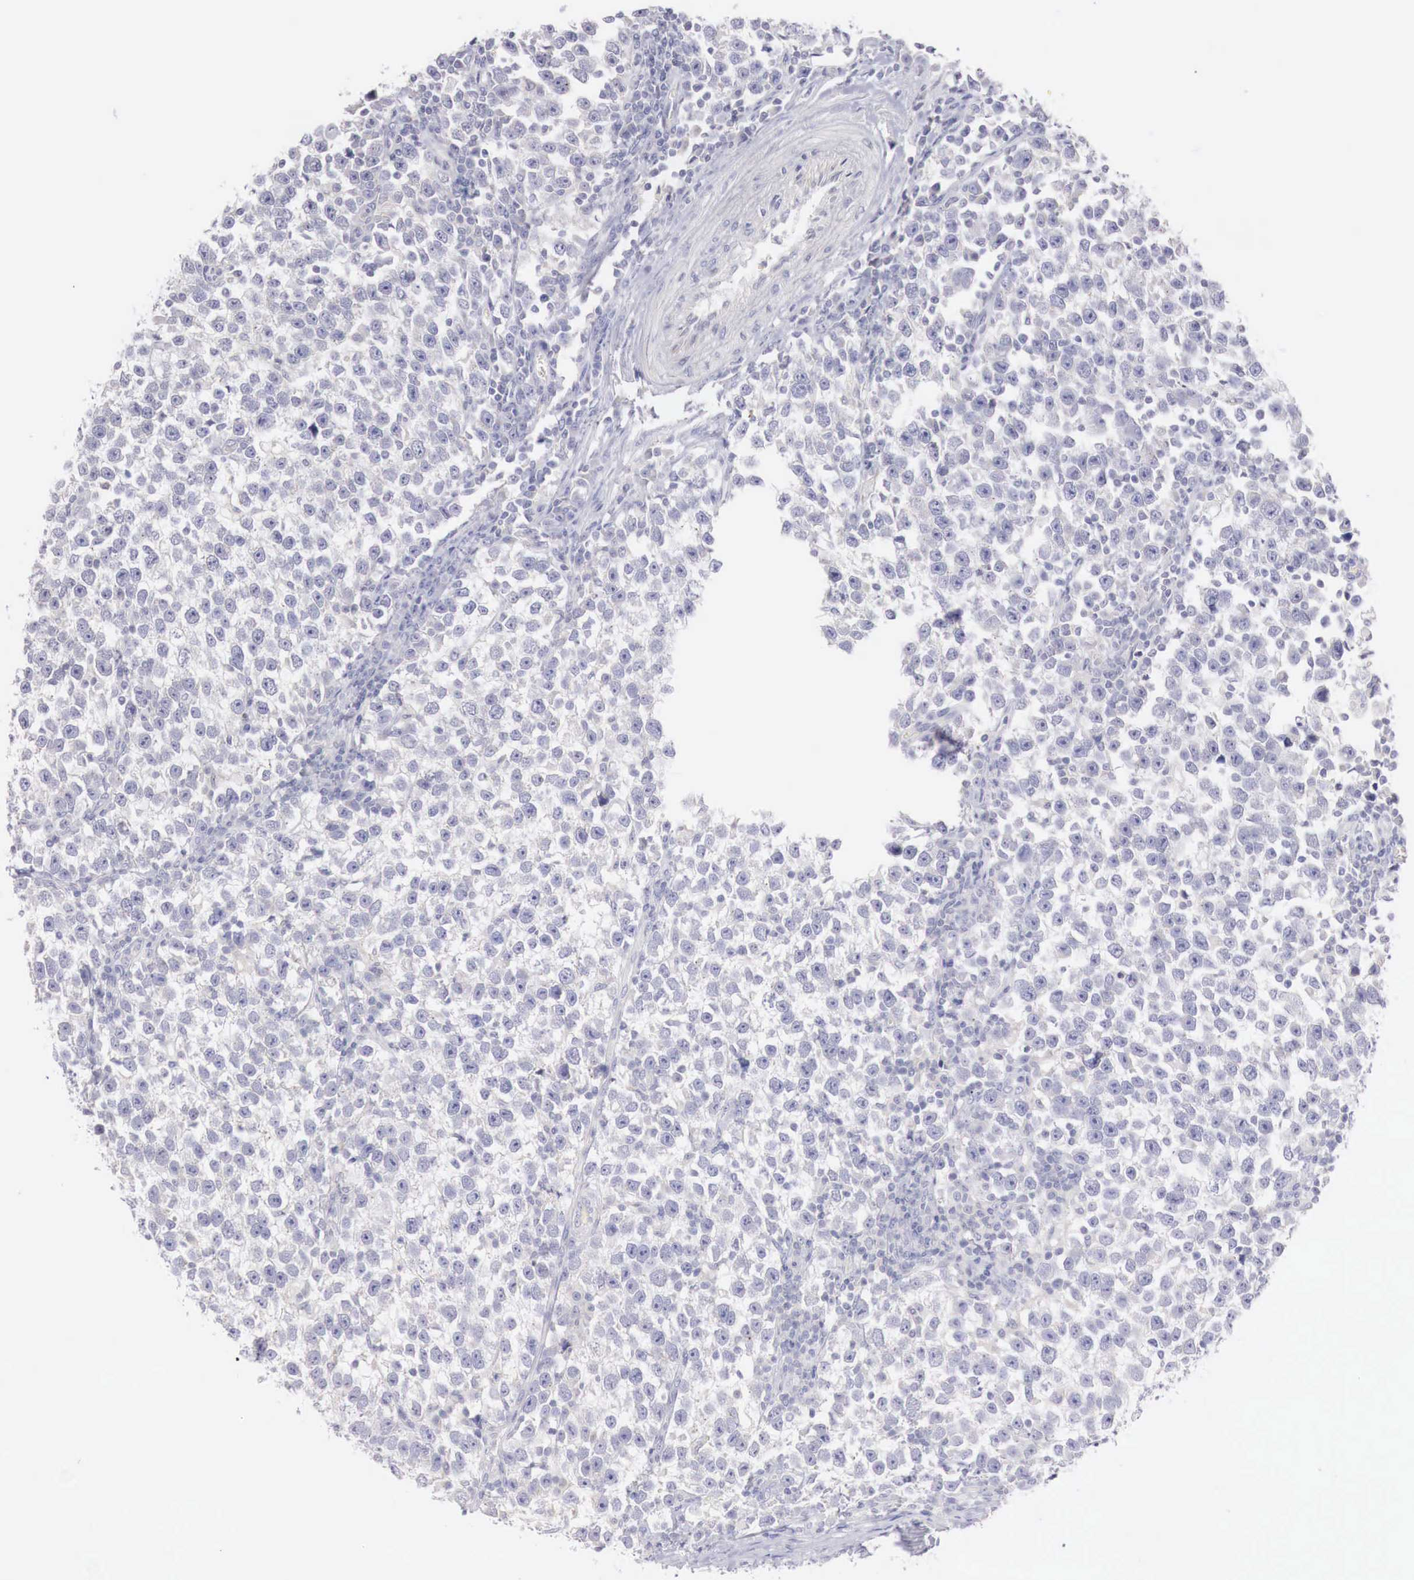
{"staining": {"intensity": "negative", "quantity": "none", "location": "none"}, "tissue": "testis cancer", "cell_type": "Tumor cells", "image_type": "cancer", "snomed": [{"axis": "morphology", "description": "Seminoma, NOS"}, {"axis": "topography", "description": "Testis"}], "caption": "Immunohistochemistry (IHC) histopathology image of neoplastic tissue: human testis seminoma stained with DAB (3,3'-diaminobenzidine) demonstrates no significant protein staining in tumor cells. (Stains: DAB (3,3'-diaminobenzidine) IHC with hematoxylin counter stain, Microscopy: brightfield microscopy at high magnification).", "gene": "TRIM13", "patient": {"sex": "male", "age": 43}}